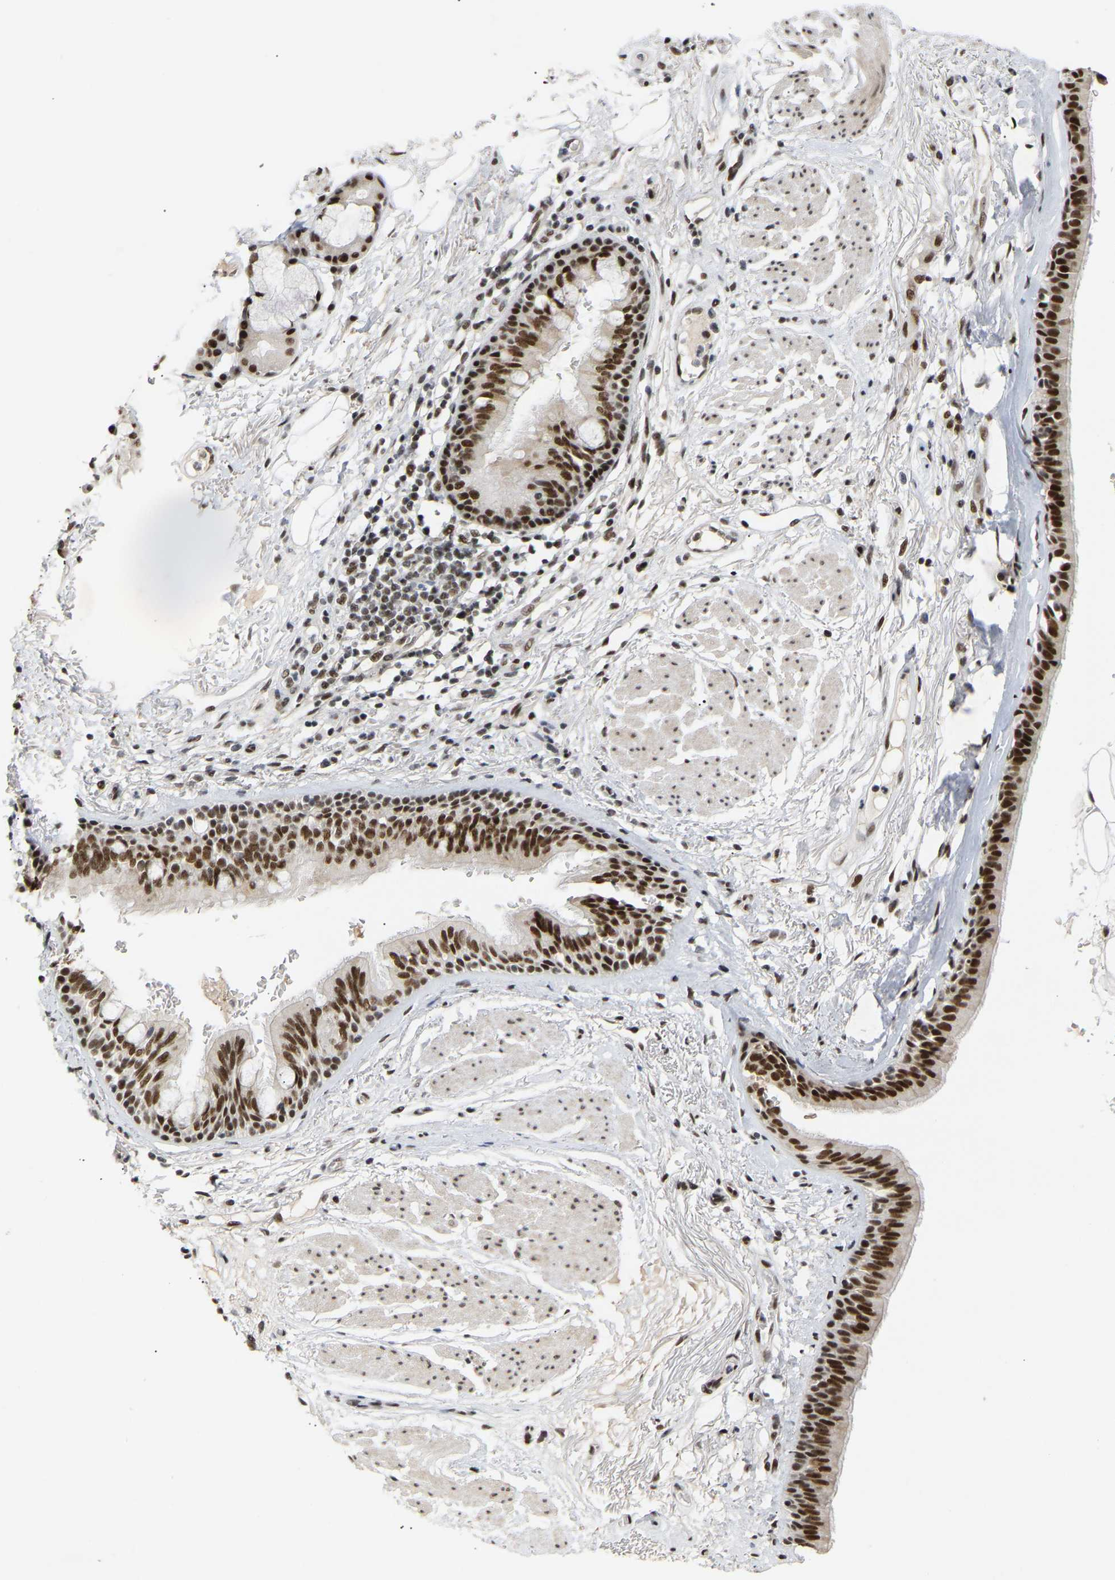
{"staining": {"intensity": "strong", "quantity": ">75%", "location": "nuclear"}, "tissue": "bronchus", "cell_type": "Respiratory epithelial cells", "image_type": "normal", "snomed": [{"axis": "morphology", "description": "Normal tissue, NOS"}, {"axis": "topography", "description": "Cartilage tissue"}], "caption": "Protein staining demonstrates strong nuclear staining in about >75% of respiratory epithelial cells in unremarkable bronchus. Immunohistochemistry (ihc) stains the protein in brown and the nuclei are stained blue.", "gene": "NELFB", "patient": {"sex": "female", "age": 63}}